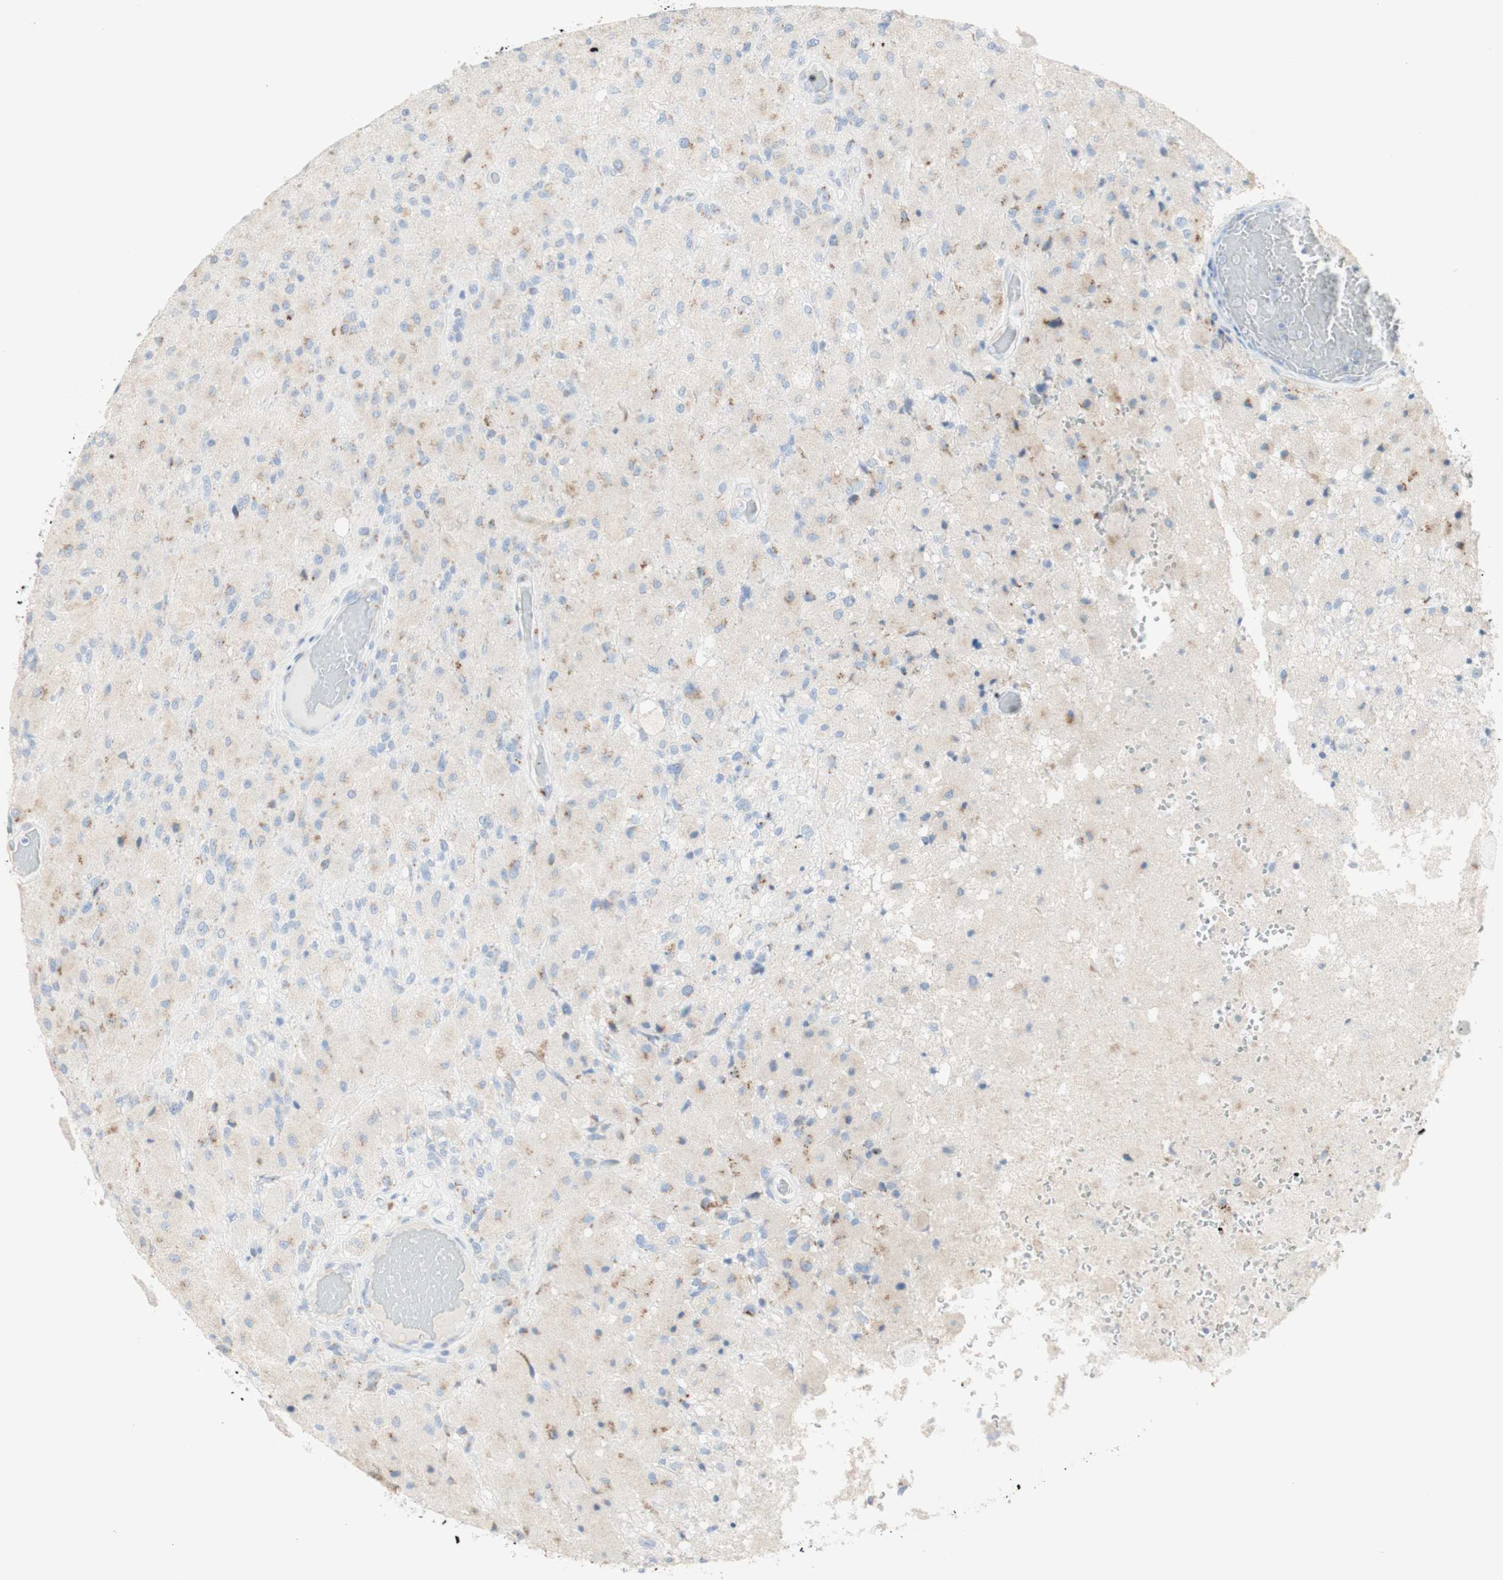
{"staining": {"intensity": "weak", "quantity": "25%-75%", "location": "cytoplasmic/membranous"}, "tissue": "glioma", "cell_type": "Tumor cells", "image_type": "cancer", "snomed": [{"axis": "morphology", "description": "Normal tissue, NOS"}, {"axis": "morphology", "description": "Glioma, malignant, High grade"}, {"axis": "topography", "description": "Cerebral cortex"}], "caption": "High-magnification brightfield microscopy of glioma stained with DAB (3,3'-diaminobenzidine) (brown) and counterstained with hematoxylin (blue). tumor cells exhibit weak cytoplasmic/membranous positivity is seen in approximately25%-75% of cells.", "gene": "MANEA", "patient": {"sex": "male", "age": 77}}